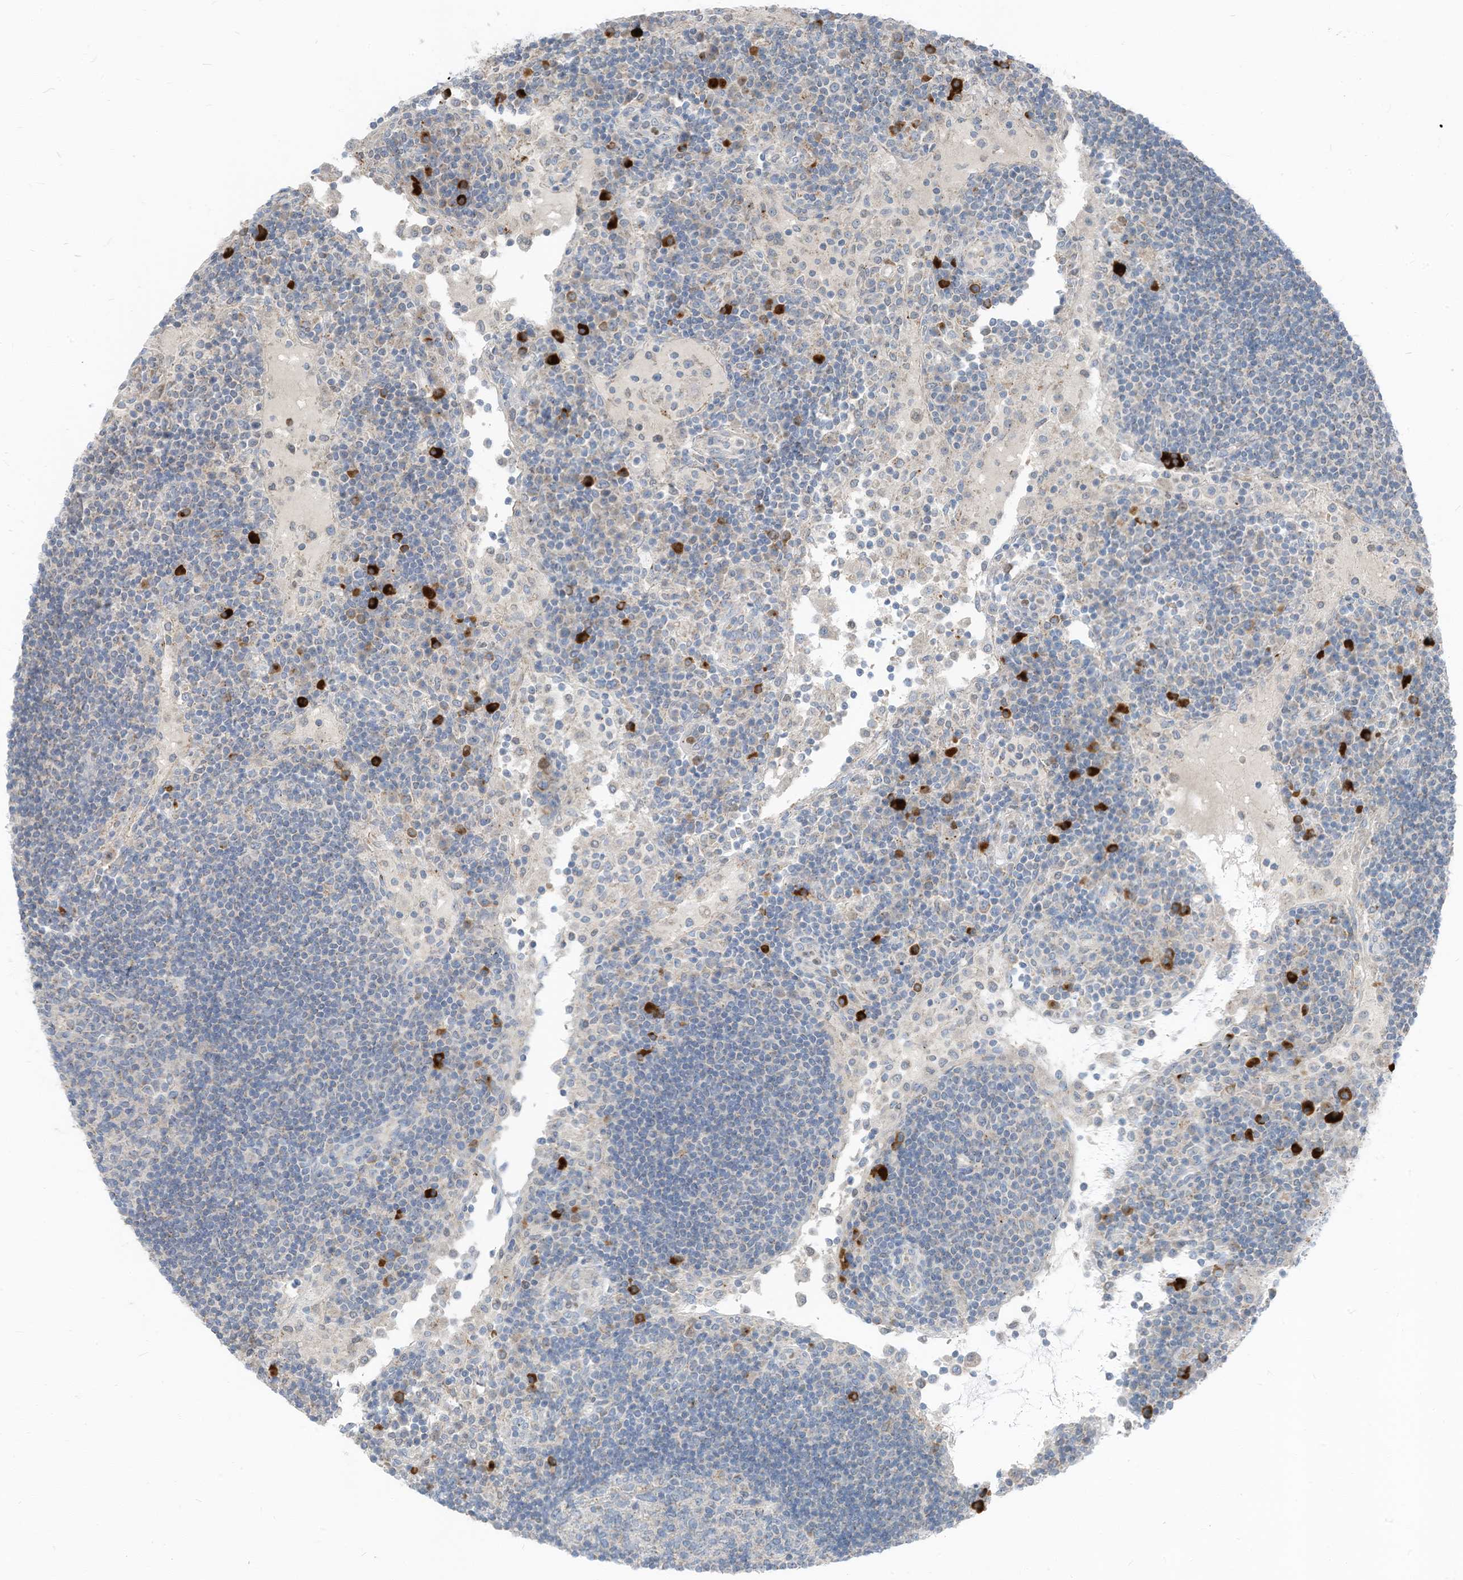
{"staining": {"intensity": "negative", "quantity": "none", "location": "none"}, "tissue": "lymph node", "cell_type": "Germinal center cells", "image_type": "normal", "snomed": [{"axis": "morphology", "description": "Normal tissue, NOS"}, {"axis": "topography", "description": "Lymph node"}], "caption": "This is an IHC image of normal human lymph node. There is no positivity in germinal center cells.", "gene": "CHMP2B", "patient": {"sex": "female", "age": 53}}